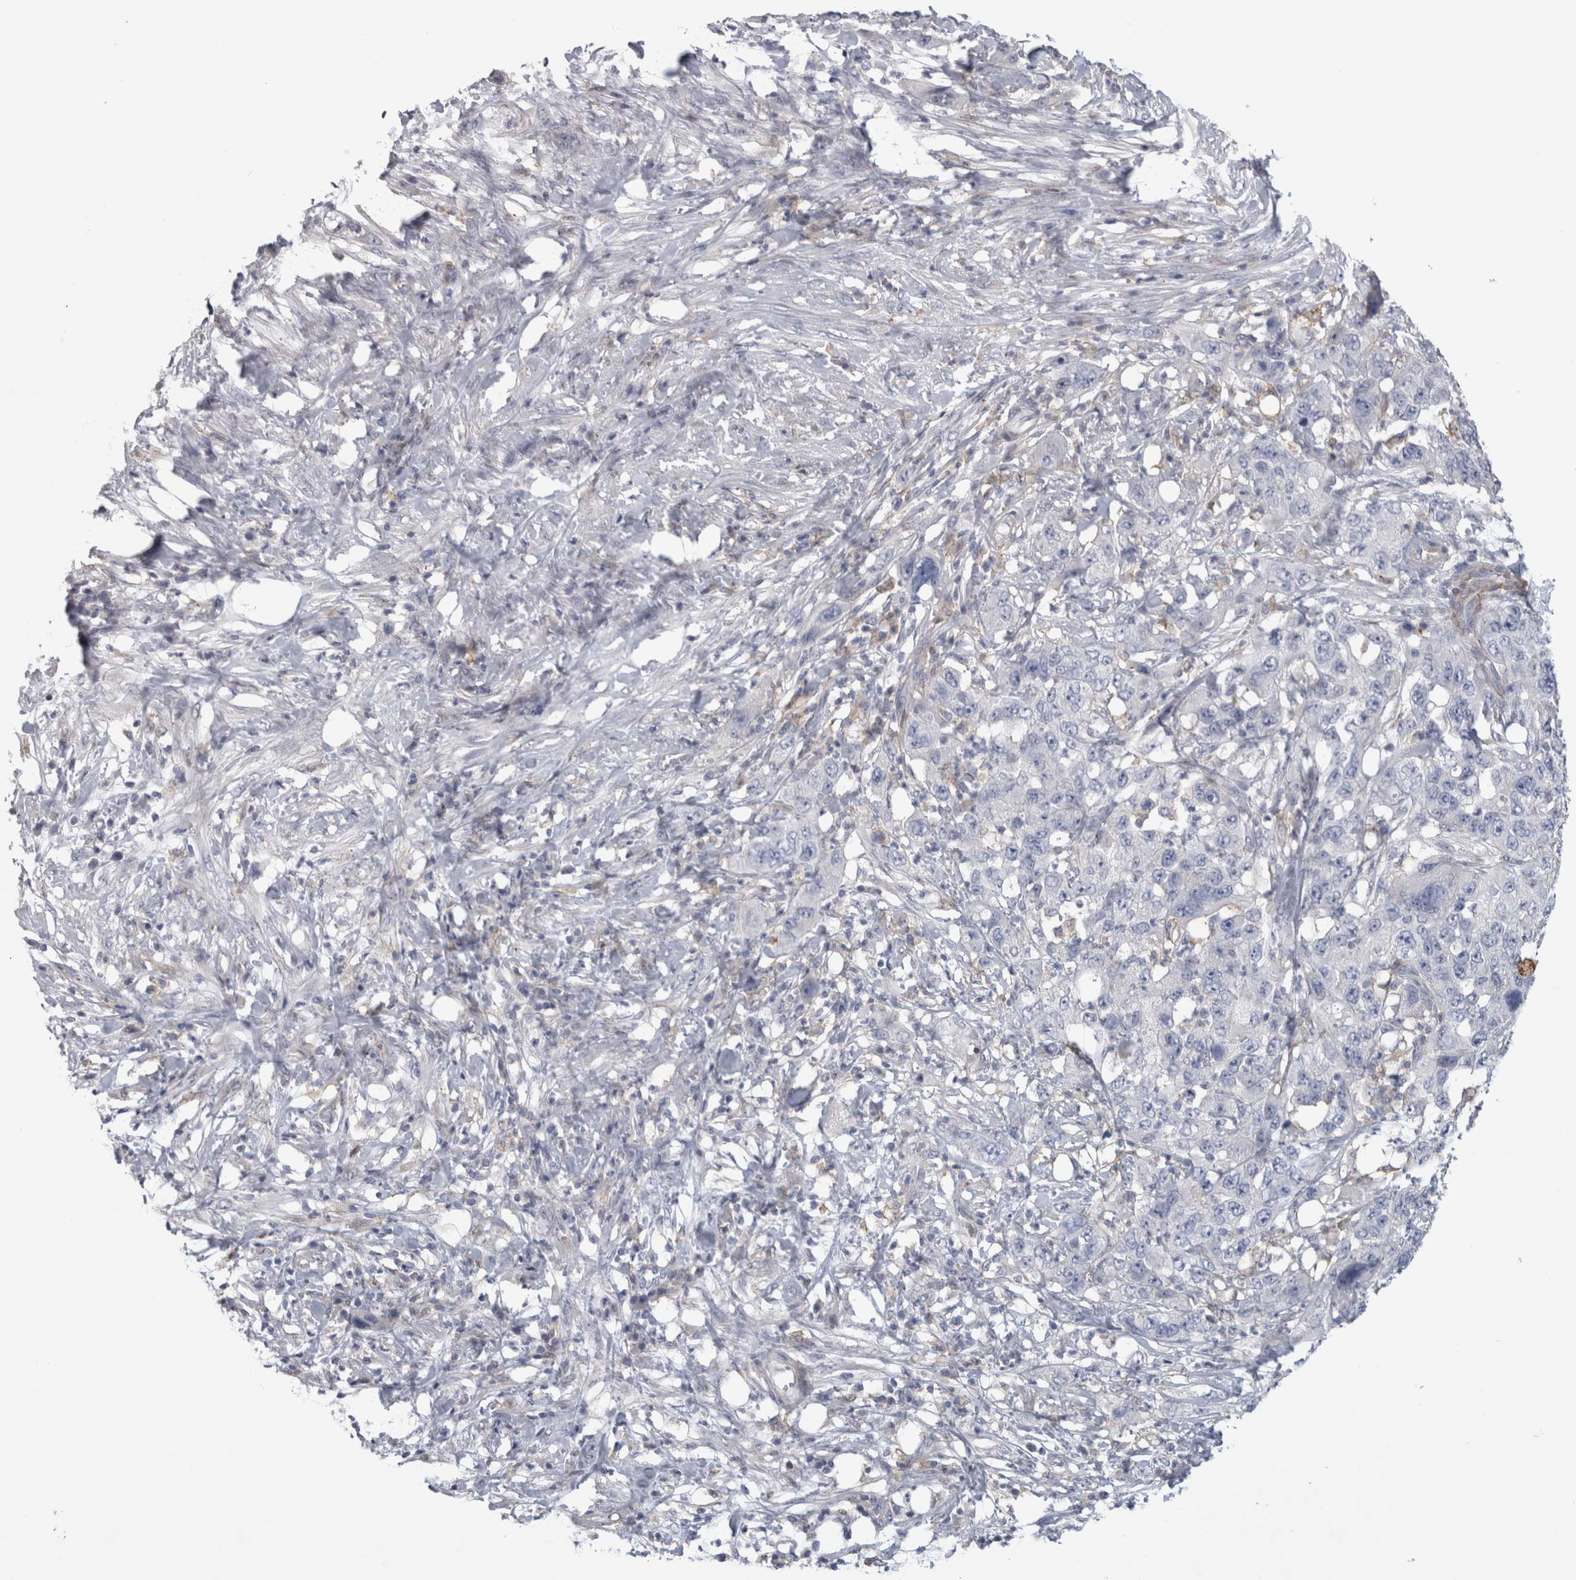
{"staining": {"intensity": "negative", "quantity": "none", "location": "none"}, "tissue": "pancreatic cancer", "cell_type": "Tumor cells", "image_type": "cancer", "snomed": [{"axis": "morphology", "description": "Adenocarcinoma, NOS"}, {"axis": "topography", "description": "Pancreas"}], "caption": "DAB immunohistochemical staining of pancreatic adenocarcinoma exhibits no significant expression in tumor cells.", "gene": "DNAJC24", "patient": {"sex": "female", "age": 78}}